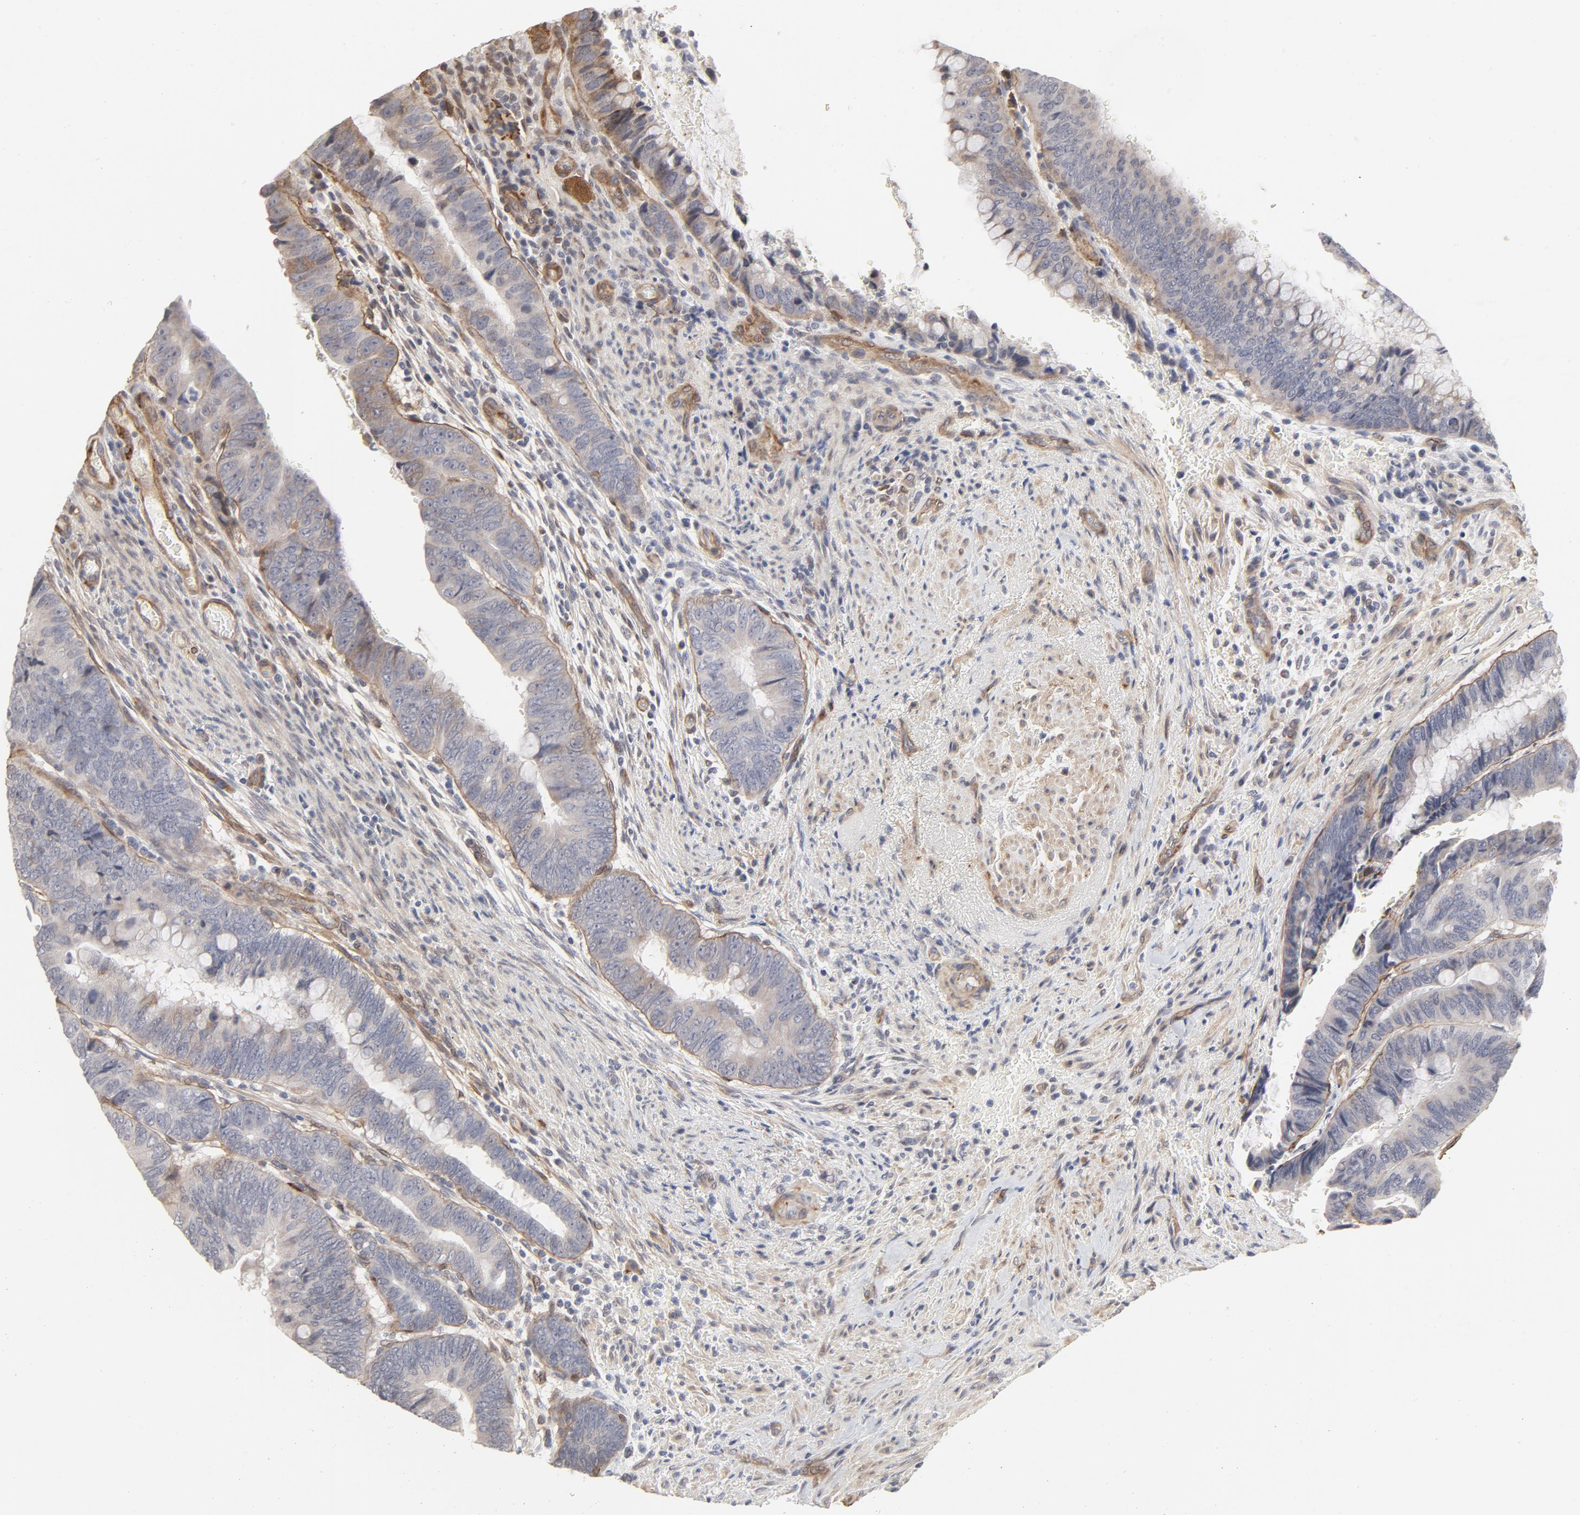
{"staining": {"intensity": "negative", "quantity": "none", "location": "none"}, "tissue": "colorectal cancer", "cell_type": "Tumor cells", "image_type": "cancer", "snomed": [{"axis": "morphology", "description": "Normal tissue, NOS"}, {"axis": "morphology", "description": "Adenocarcinoma, NOS"}, {"axis": "topography", "description": "Rectum"}], "caption": "Tumor cells show no significant staining in adenocarcinoma (colorectal).", "gene": "MAGED4", "patient": {"sex": "male", "age": 92}}